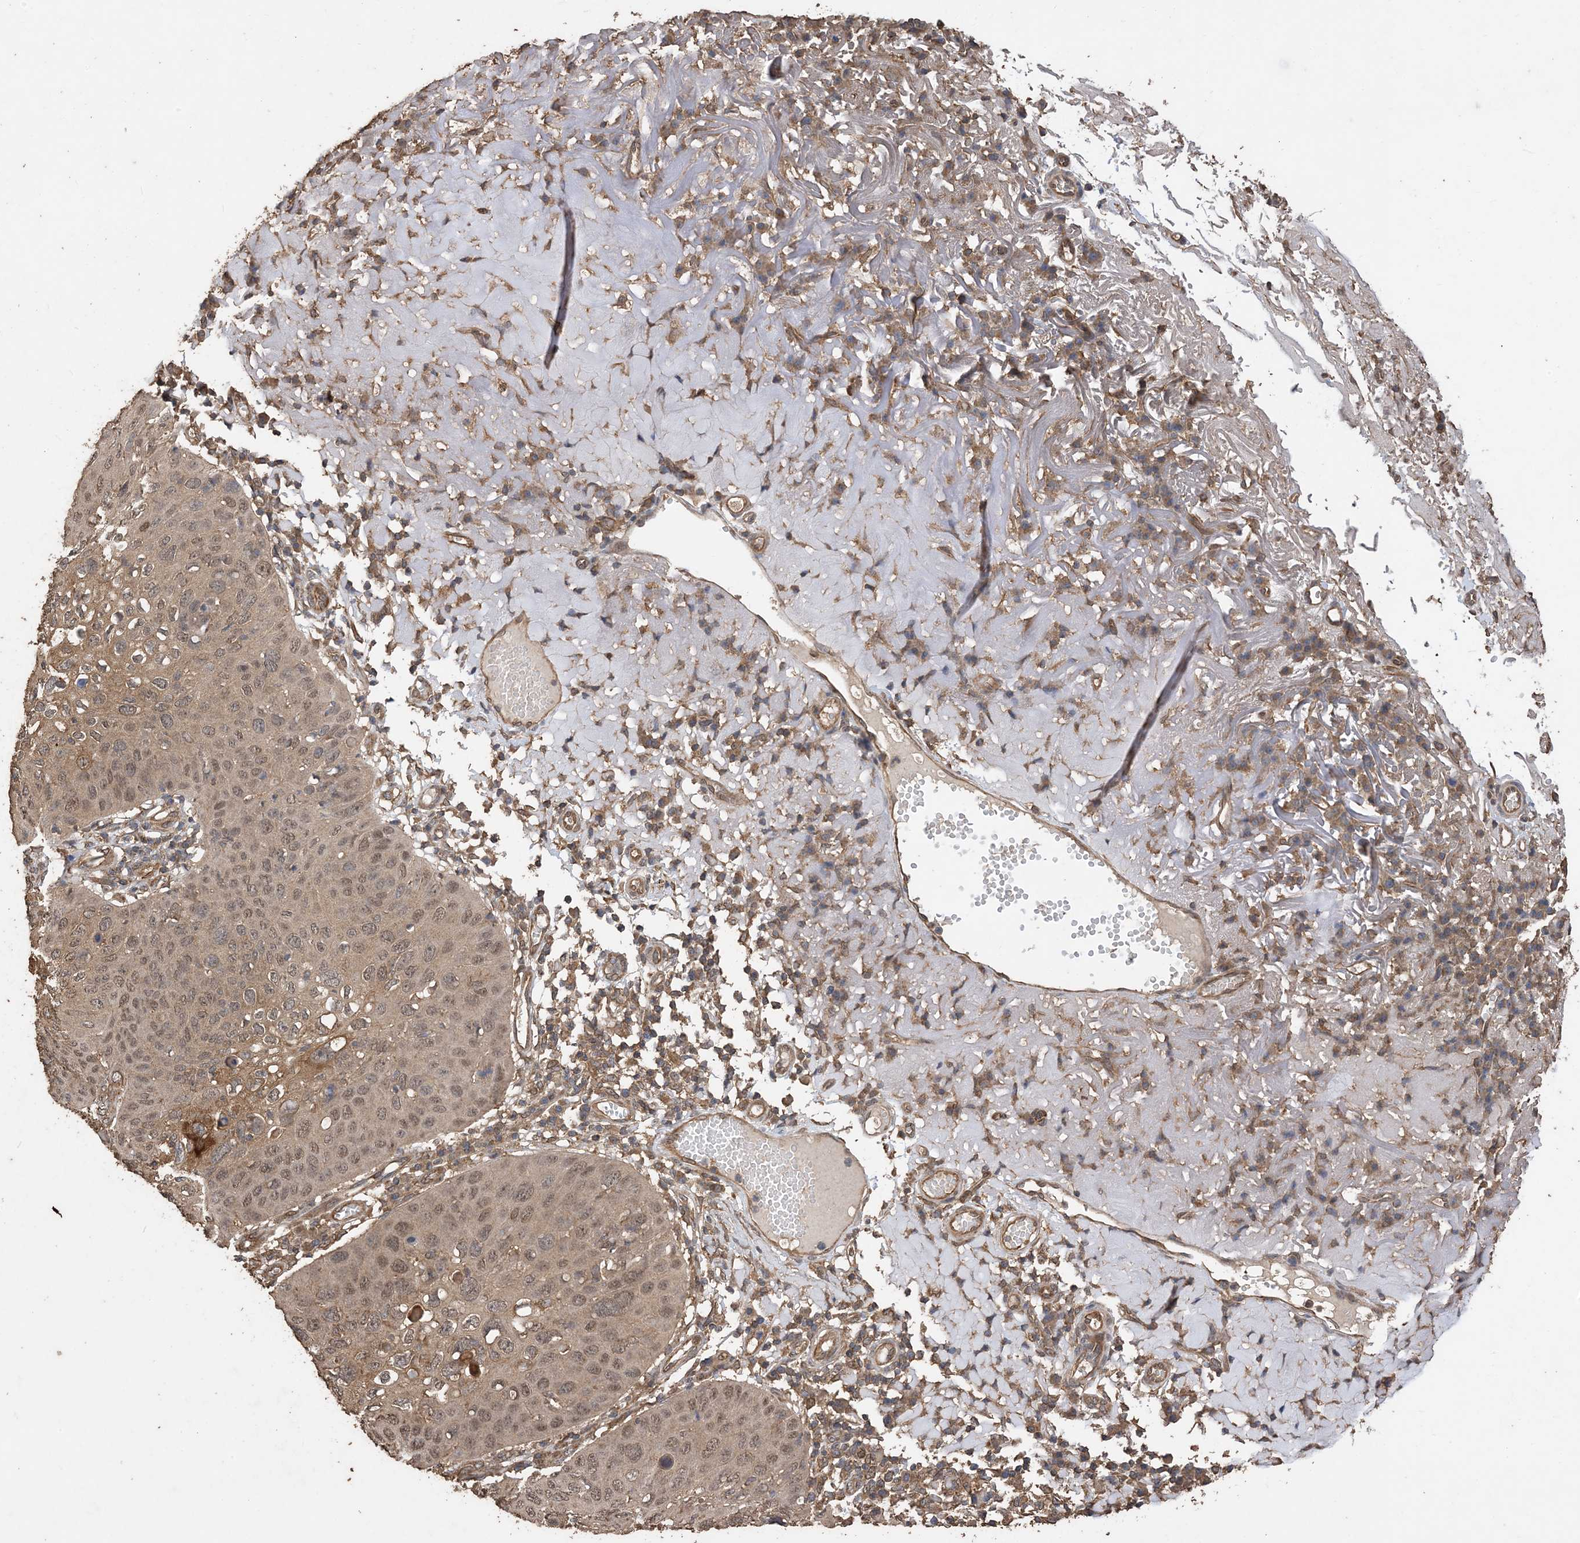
{"staining": {"intensity": "weak", "quantity": ">75%", "location": "cytoplasmic/membranous,nuclear"}, "tissue": "skin cancer", "cell_type": "Tumor cells", "image_type": "cancer", "snomed": [{"axis": "morphology", "description": "Squamous cell carcinoma, NOS"}, {"axis": "topography", "description": "Skin"}], "caption": "Protein analysis of squamous cell carcinoma (skin) tissue reveals weak cytoplasmic/membranous and nuclear staining in approximately >75% of tumor cells.", "gene": "ZKSCAN5", "patient": {"sex": "female", "age": 90}}